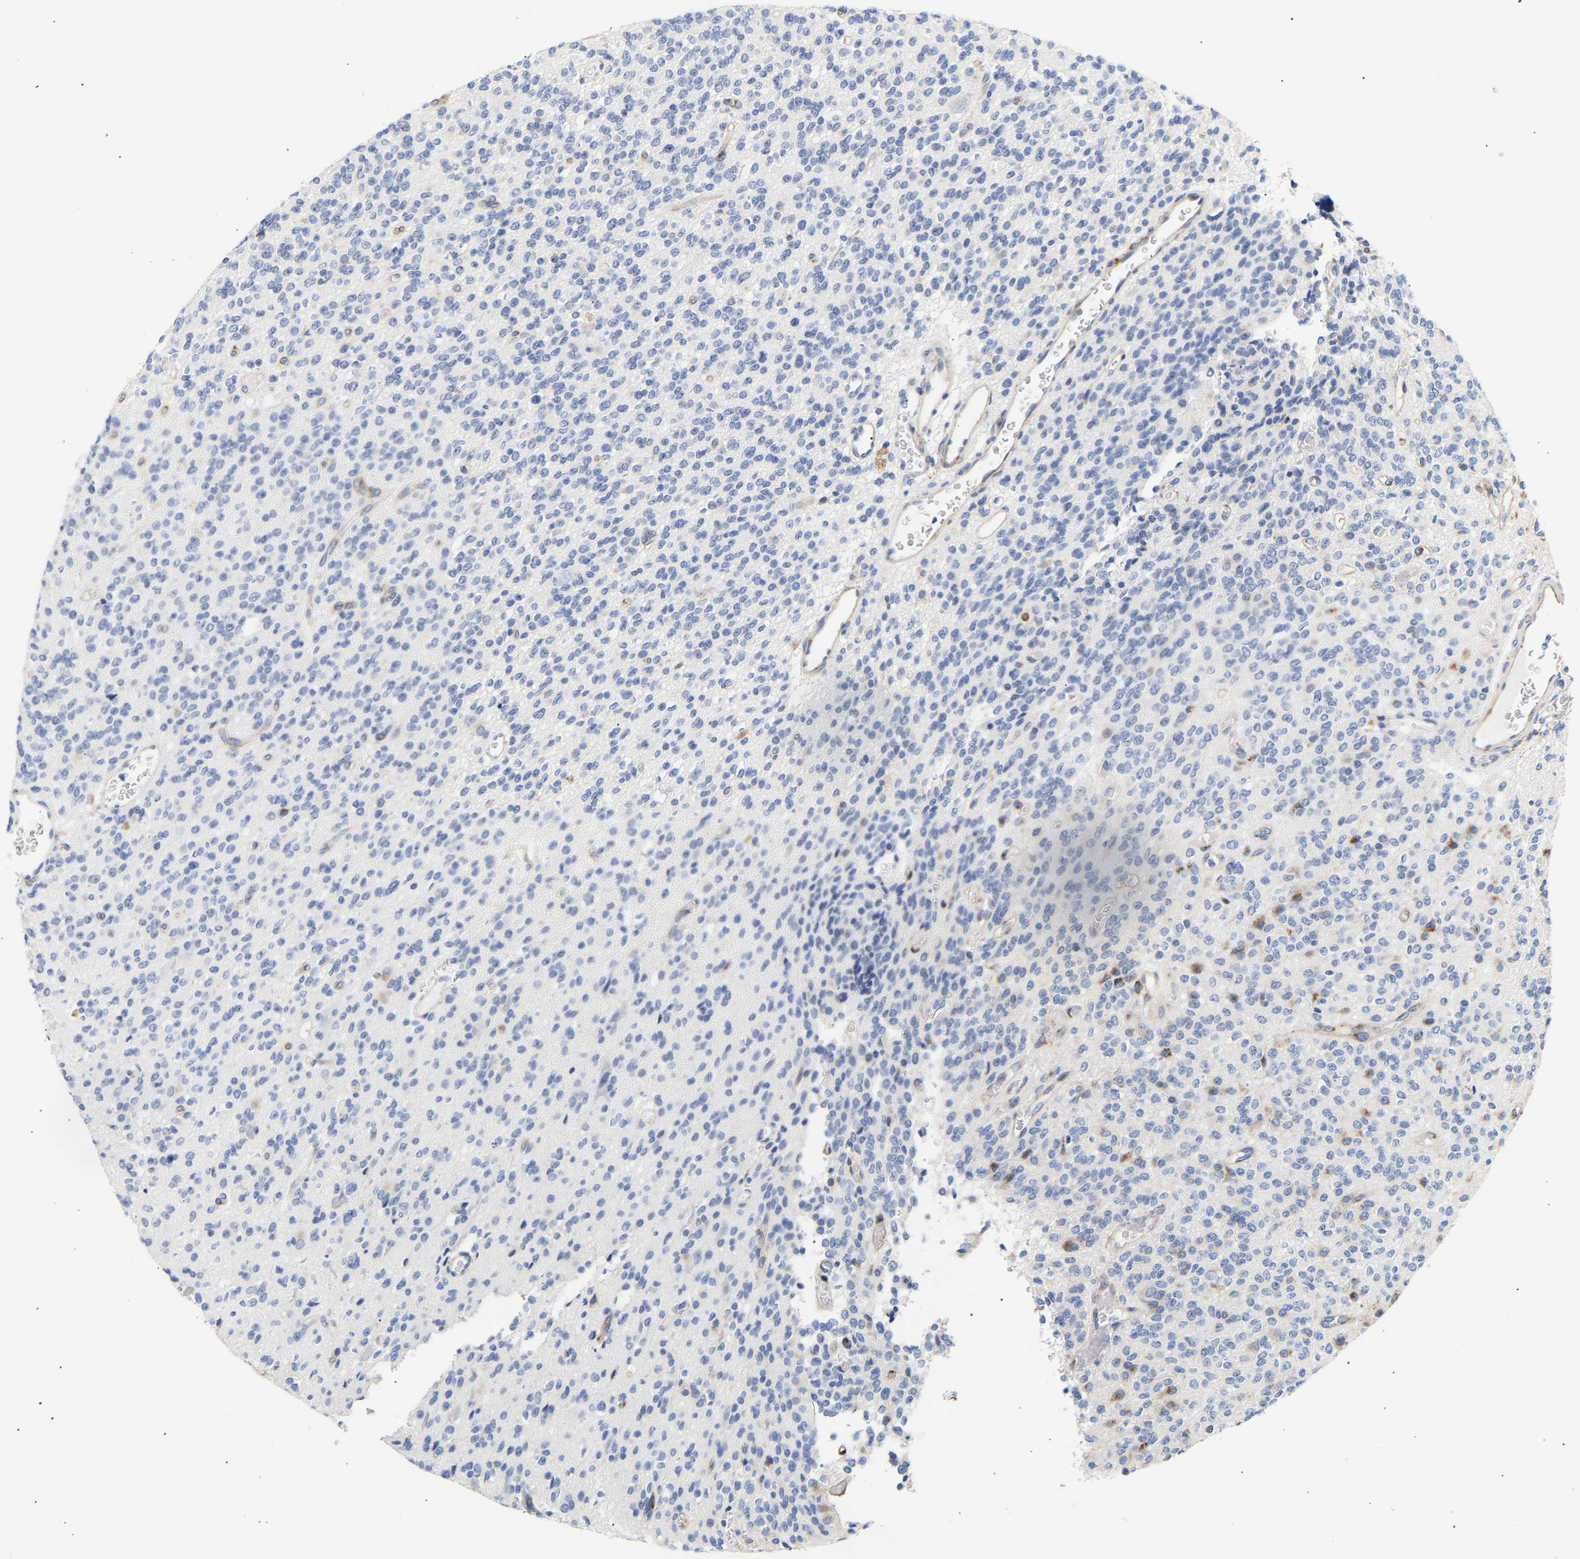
{"staining": {"intensity": "negative", "quantity": "none", "location": "none"}, "tissue": "glioma", "cell_type": "Tumor cells", "image_type": "cancer", "snomed": [{"axis": "morphology", "description": "Glioma, malignant, High grade"}, {"axis": "topography", "description": "Brain"}], "caption": "Protein analysis of high-grade glioma (malignant) reveals no significant staining in tumor cells.", "gene": "IGFBP7", "patient": {"sex": "male", "age": 34}}